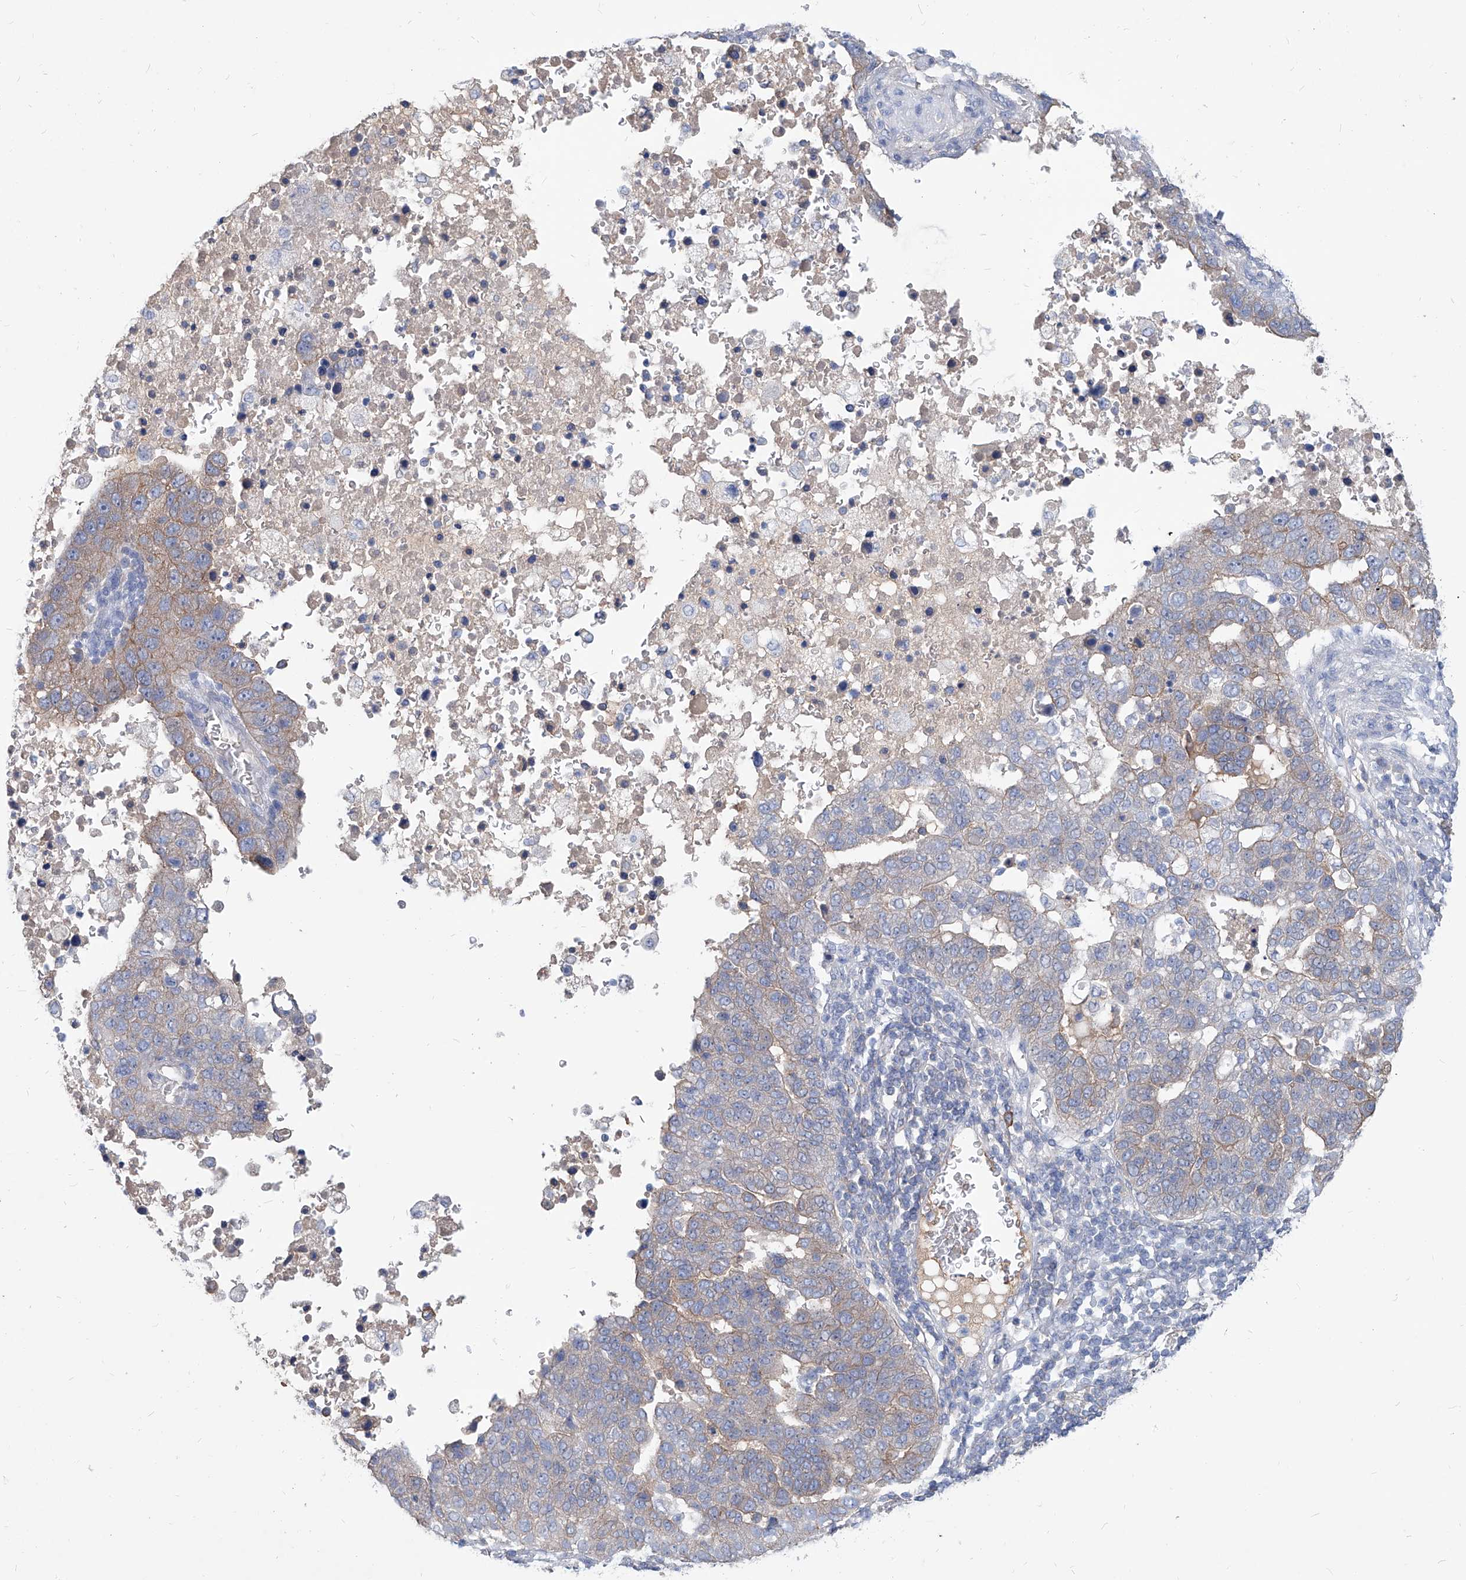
{"staining": {"intensity": "moderate", "quantity": "25%-75%", "location": "cytoplasmic/membranous"}, "tissue": "pancreatic cancer", "cell_type": "Tumor cells", "image_type": "cancer", "snomed": [{"axis": "morphology", "description": "Adenocarcinoma, NOS"}, {"axis": "topography", "description": "Pancreas"}], "caption": "A micrograph of pancreatic cancer (adenocarcinoma) stained for a protein exhibits moderate cytoplasmic/membranous brown staining in tumor cells. (brown staining indicates protein expression, while blue staining denotes nuclei).", "gene": "AKAP10", "patient": {"sex": "female", "age": 61}}